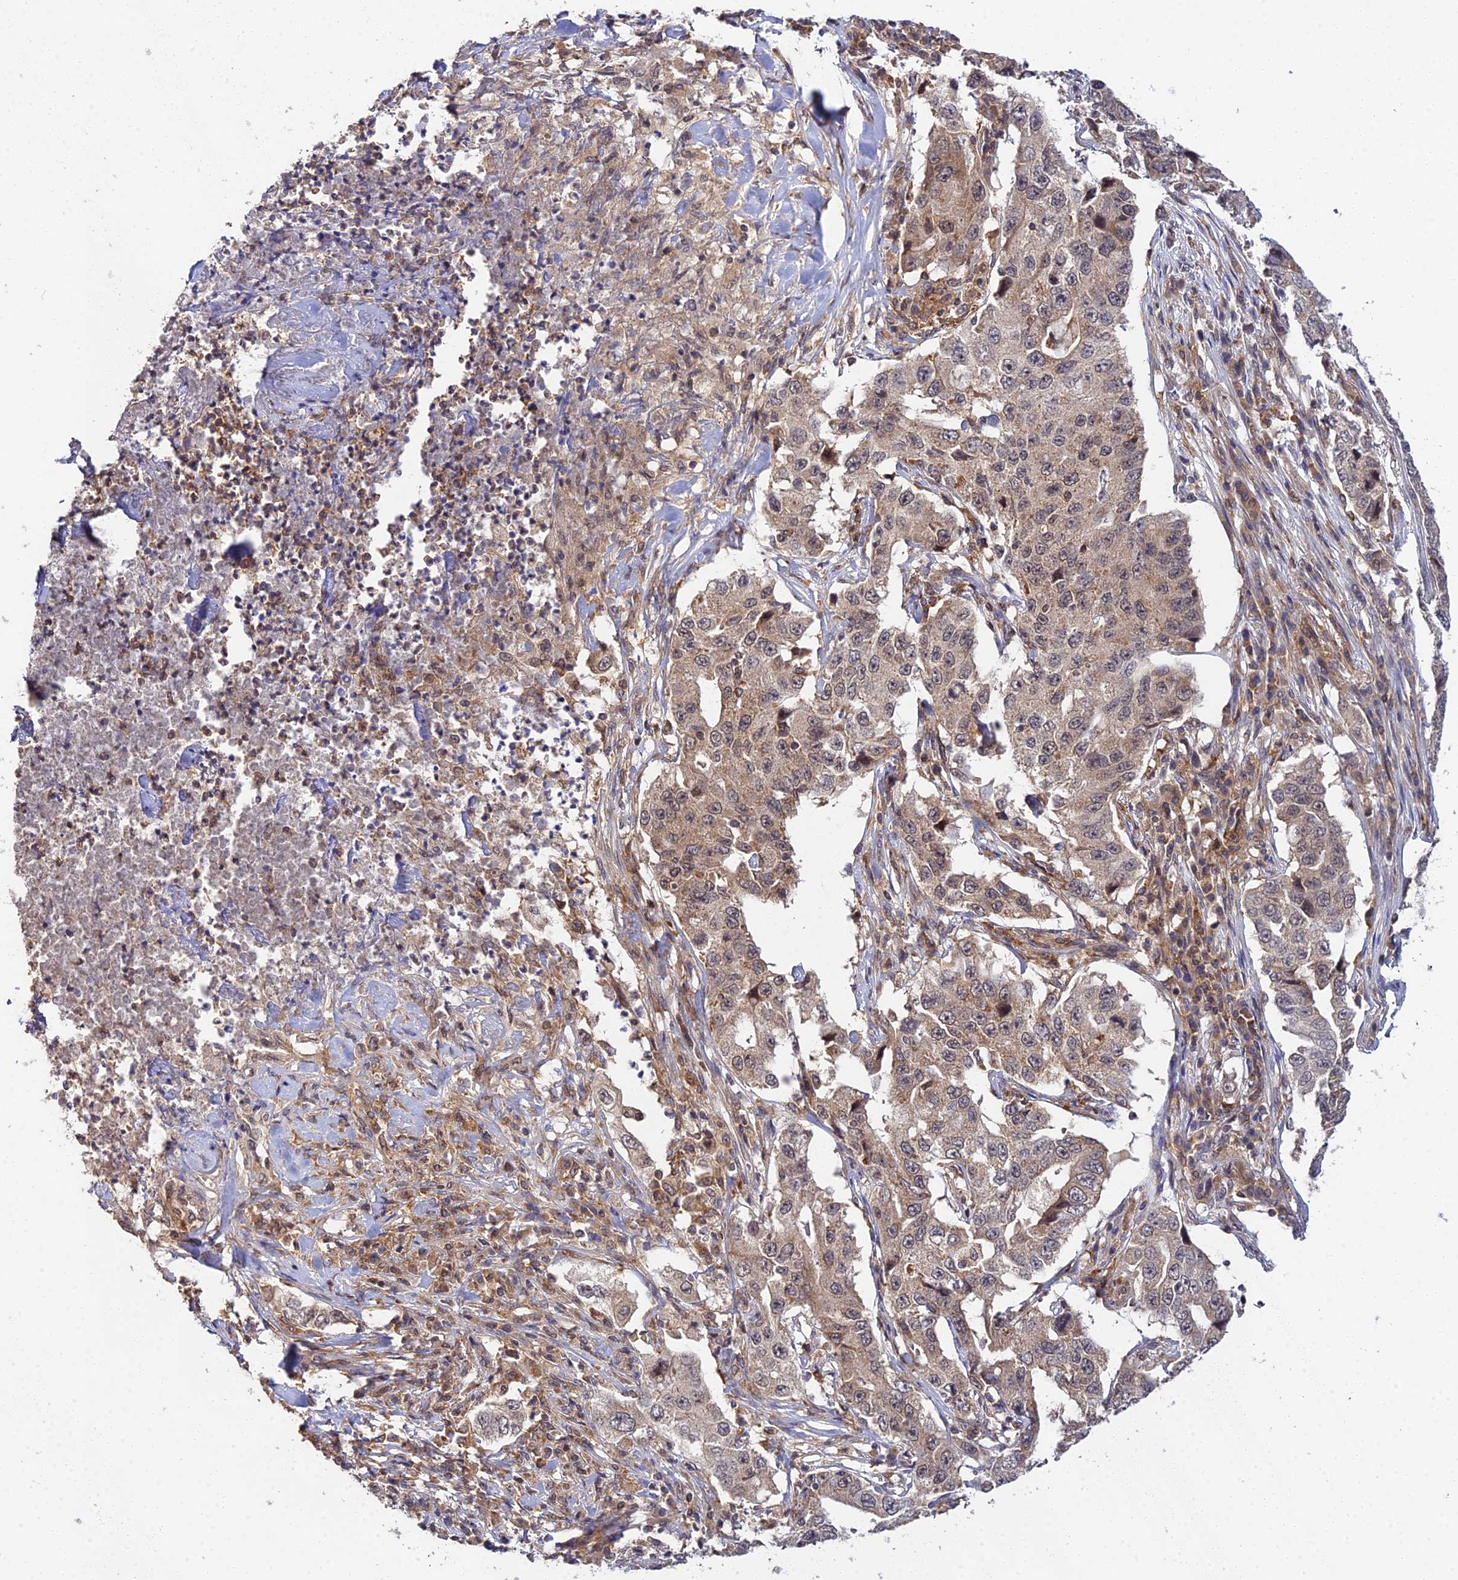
{"staining": {"intensity": "weak", "quantity": ">75%", "location": "cytoplasmic/membranous"}, "tissue": "lung cancer", "cell_type": "Tumor cells", "image_type": "cancer", "snomed": [{"axis": "morphology", "description": "Adenocarcinoma, NOS"}, {"axis": "topography", "description": "Lung"}], "caption": "Immunohistochemical staining of human lung cancer exhibits low levels of weak cytoplasmic/membranous protein positivity in approximately >75% of tumor cells.", "gene": "TPRX1", "patient": {"sex": "female", "age": 51}}